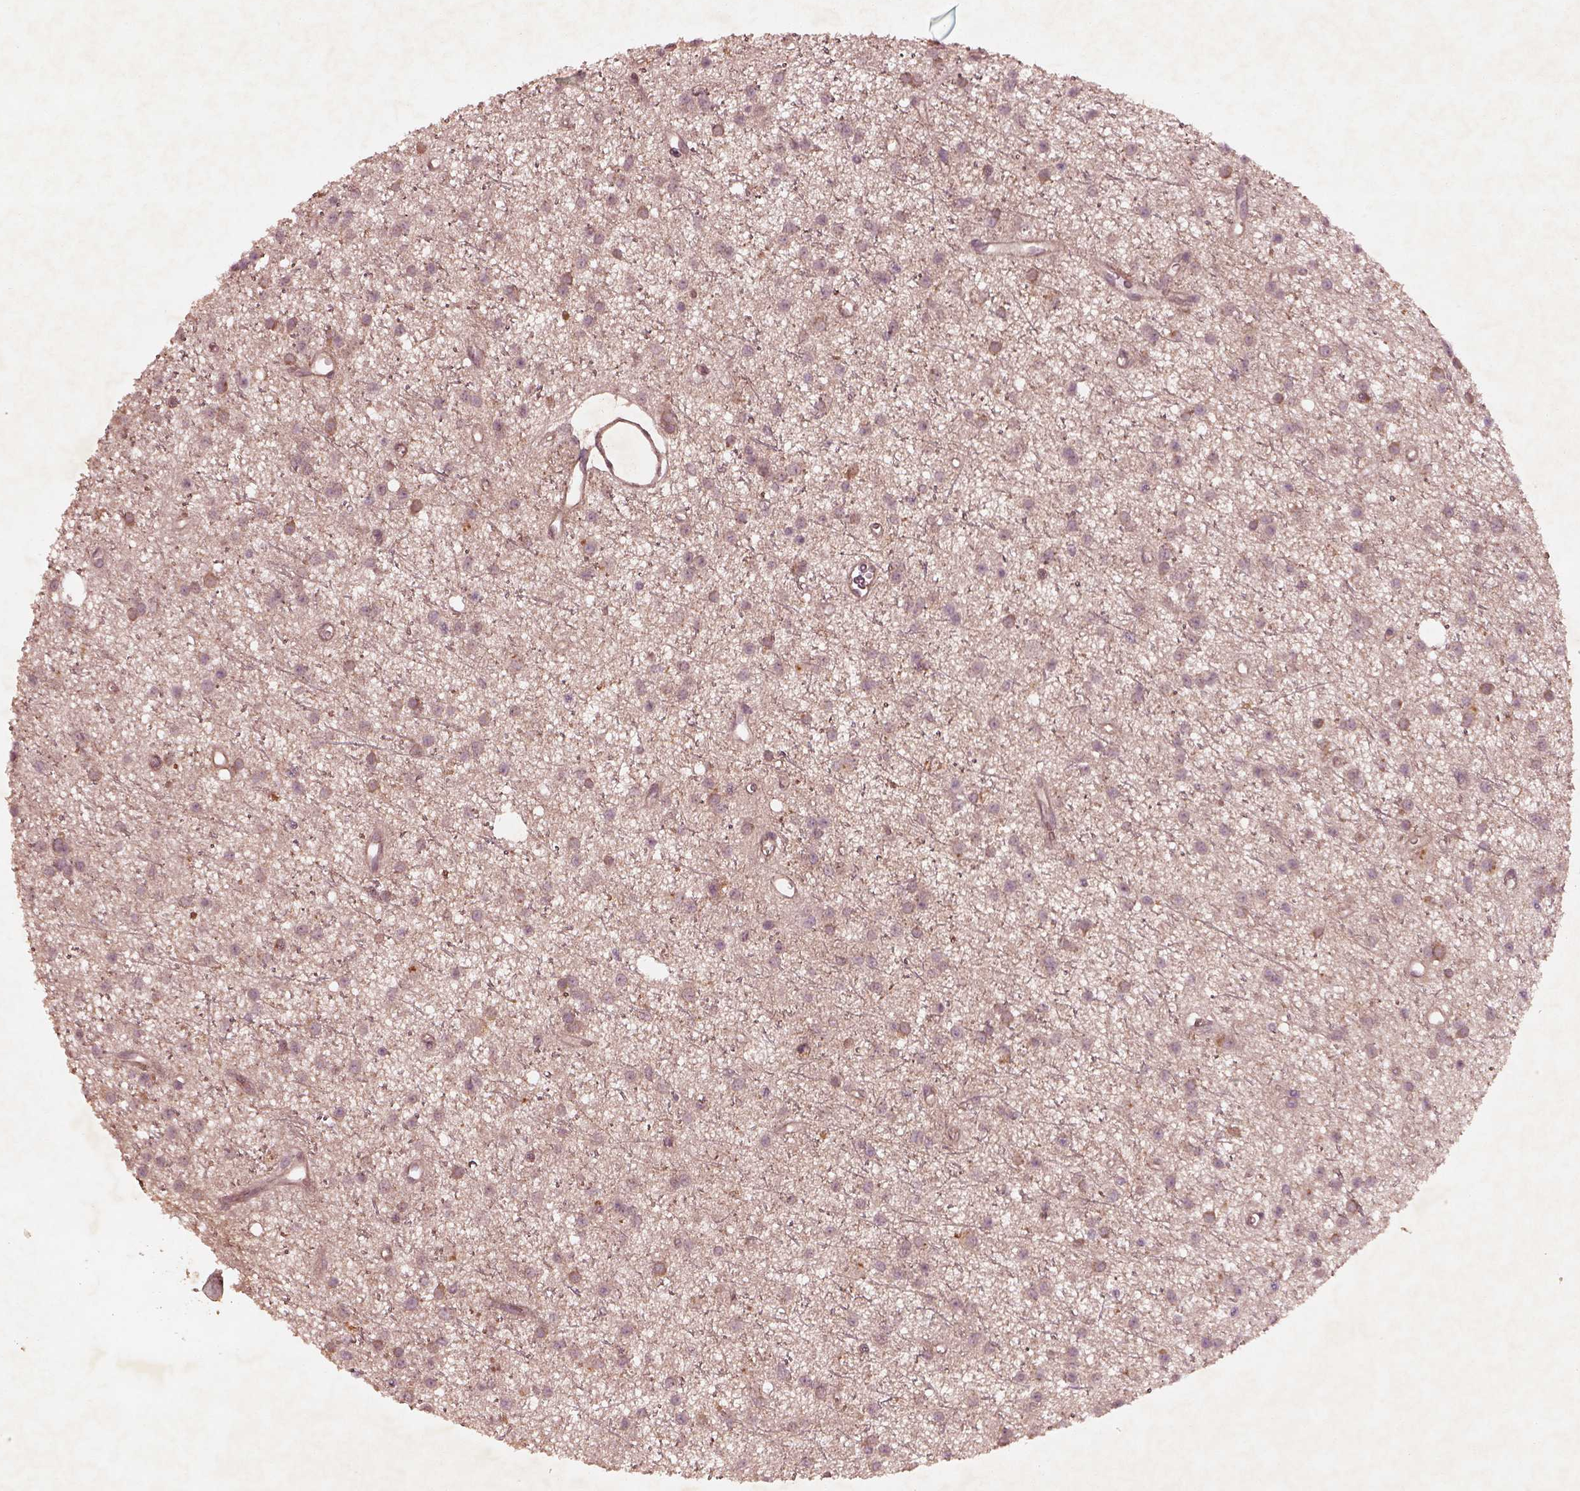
{"staining": {"intensity": "moderate", "quantity": "<25%", "location": "cytoplasmic/membranous"}, "tissue": "glioma", "cell_type": "Tumor cells", "image_type": "cancer", "snomed": [{"axis": "morphology", "description": "Glioma, malignant, Low grade"}, {"axis": "topography", "description": "Brain"}], "caption": "A histopathology image of glioma stained for a protein reveals moderate cytoplasmic/membranous brown staining in tumor cells.", "gene": "FAM234A", "patient": {"sex": "male", "age": 27}}